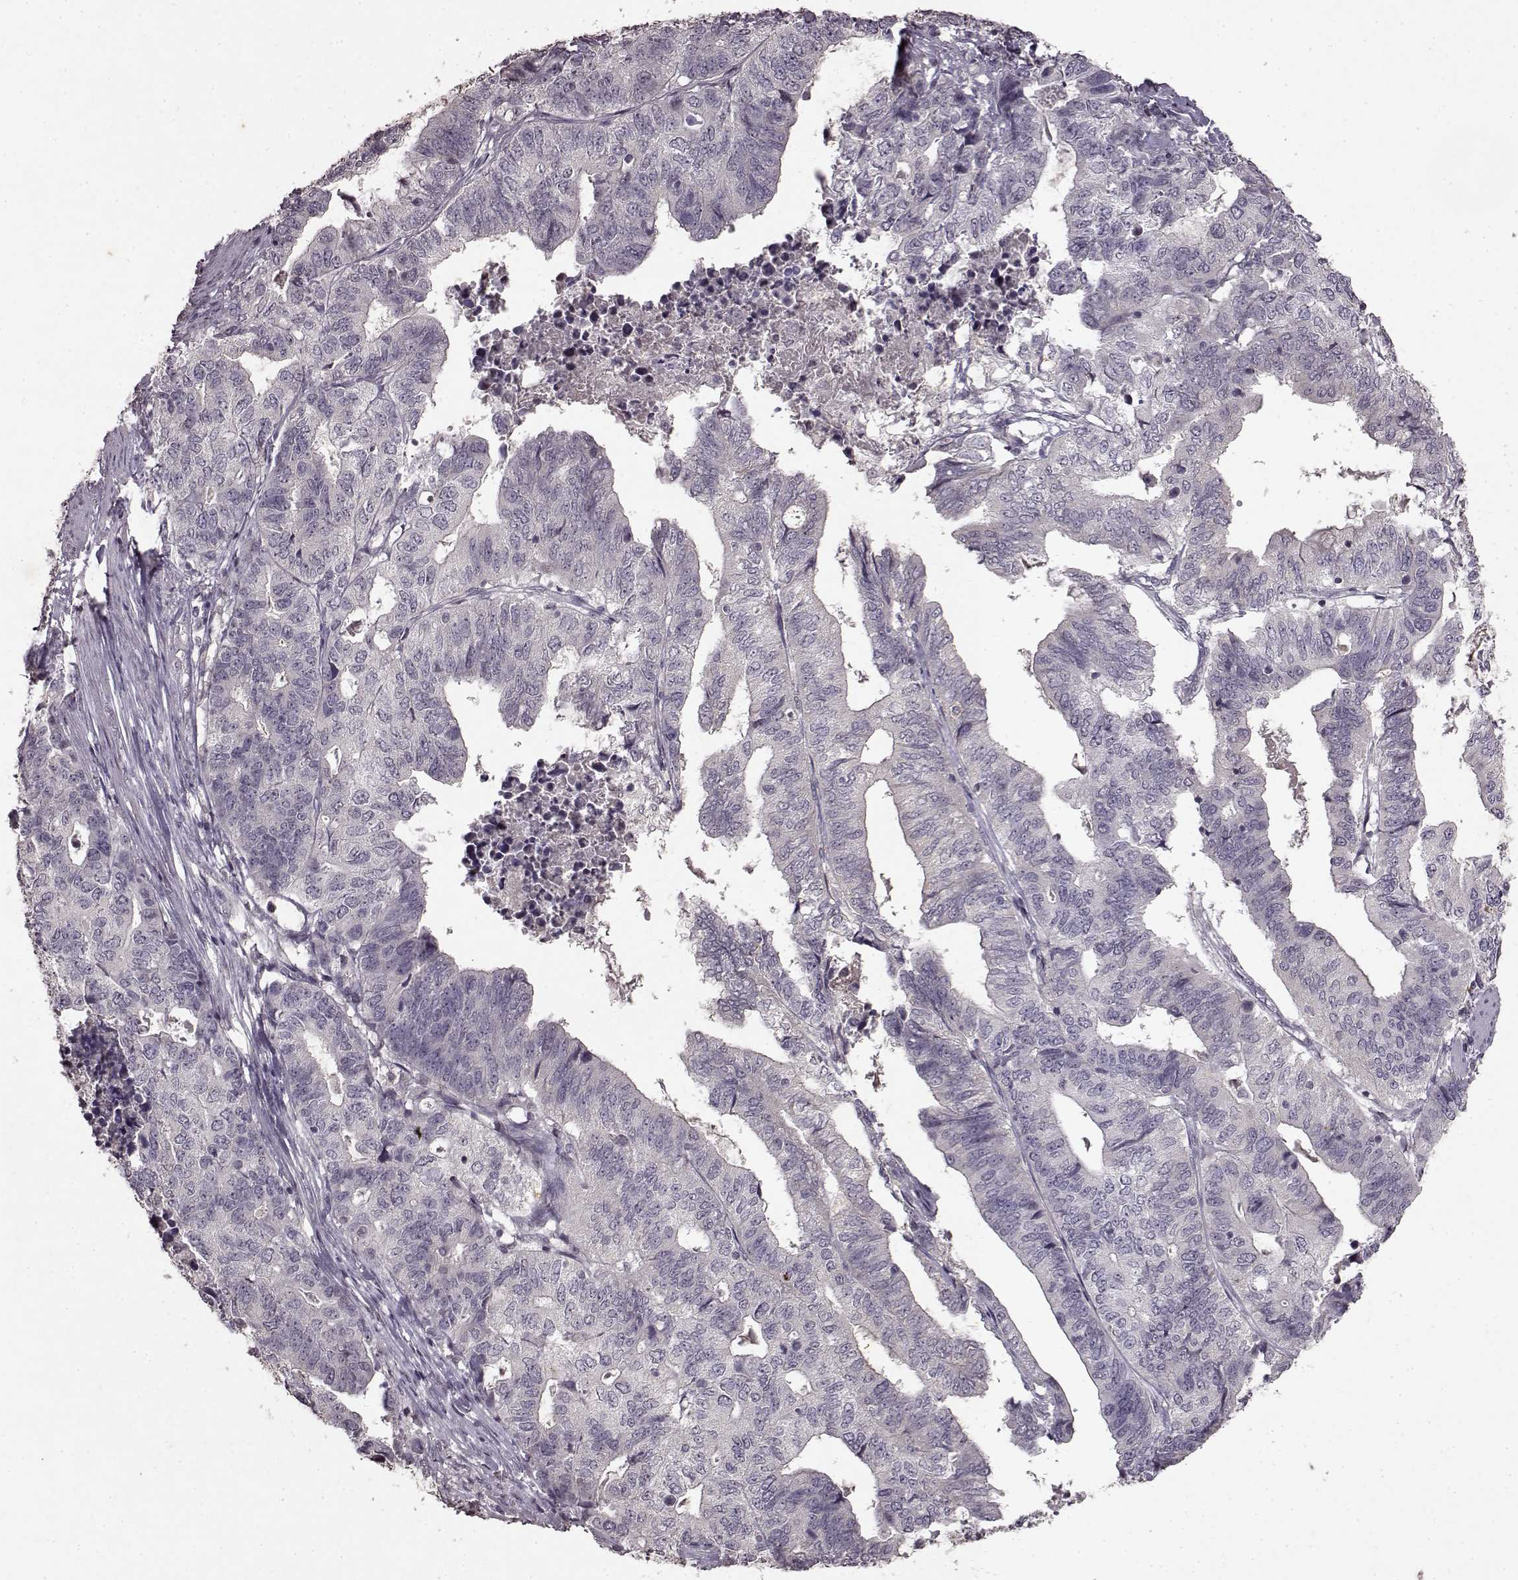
{"staining": {"intensity": "negative", "quantity": "none", "location": "none"}, "tissue": "stomach cancer", "cell_type": "Tumor cells", "image_type": "cancer", "snomed": [{"axis": "morphology", "description": "Adenocarcinoma, NOS"}, {"axis": "topography", "description": "Stomach, upper"}], "caption": "IHC image of neoplastic tissue: stomach cancer stained with DAB (3,3'-diaminobenzidine) demonstrates no significant protein positivity in tumor cells.", "gene": "LHB", "patient": {"sex": "female", "age": 67}}